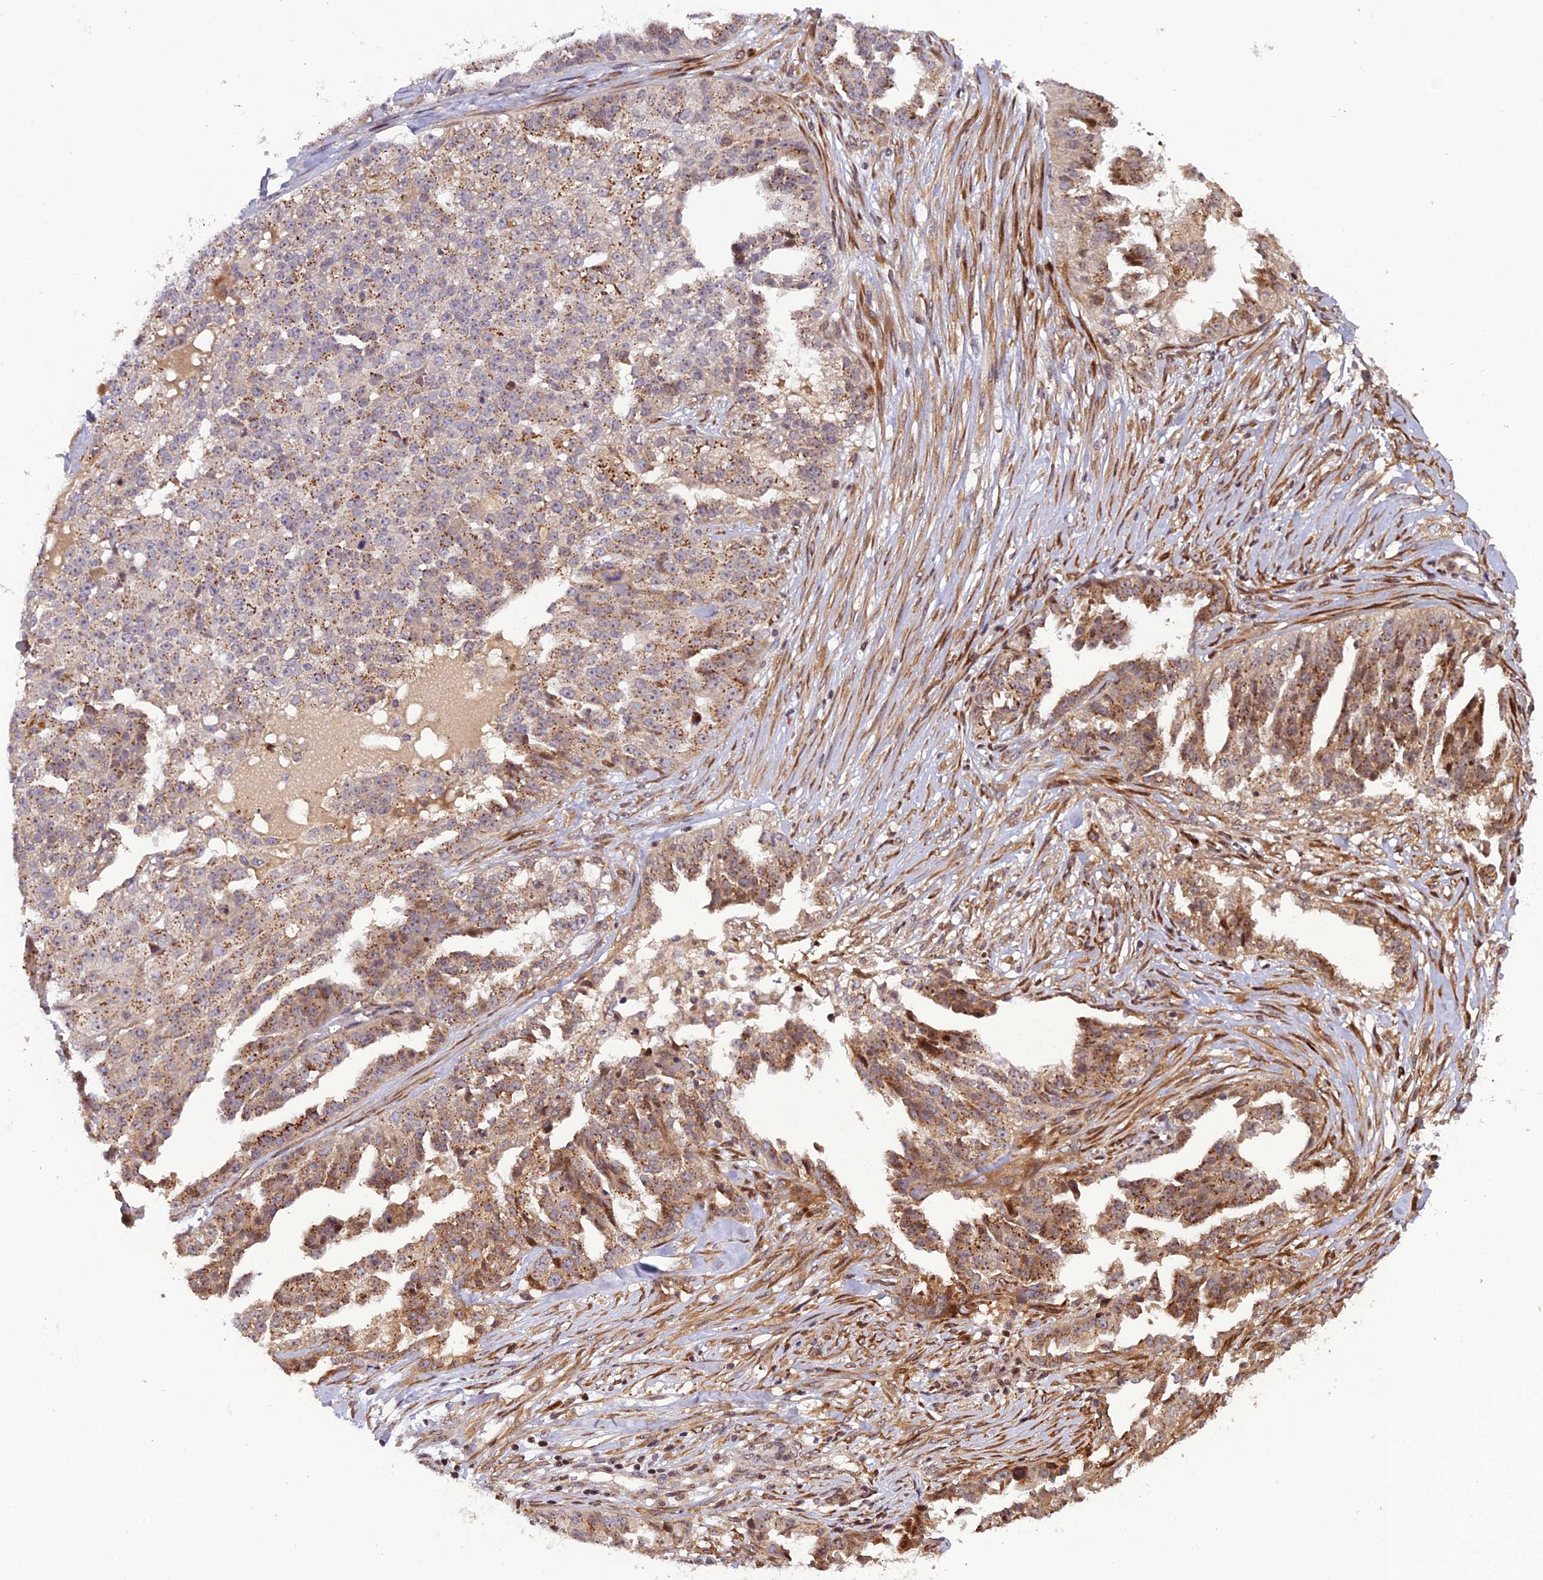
{"staining": {"intensity": "moderate", "quantity": "25%-75%", "location": "cytoplasmic/membranous"}, "tissue": "ovarian cancer", "cell_type": "Tumor cells", "image_type": "cancer", "snomed": [{"axis": "morphology", "description": "Cystadenocarcinoma, serous, NOS"}, {"axis": "topography", "description": "Ovary"}], "caption": "Brown immunohistochemical staining in human ovarian cancer demonstrates moderate cytoplasmic/membranous positivity in about 25%-75% of tumor cells.", "gene": "SMIM7", "patient": {"sex": "female", "age": 58}}